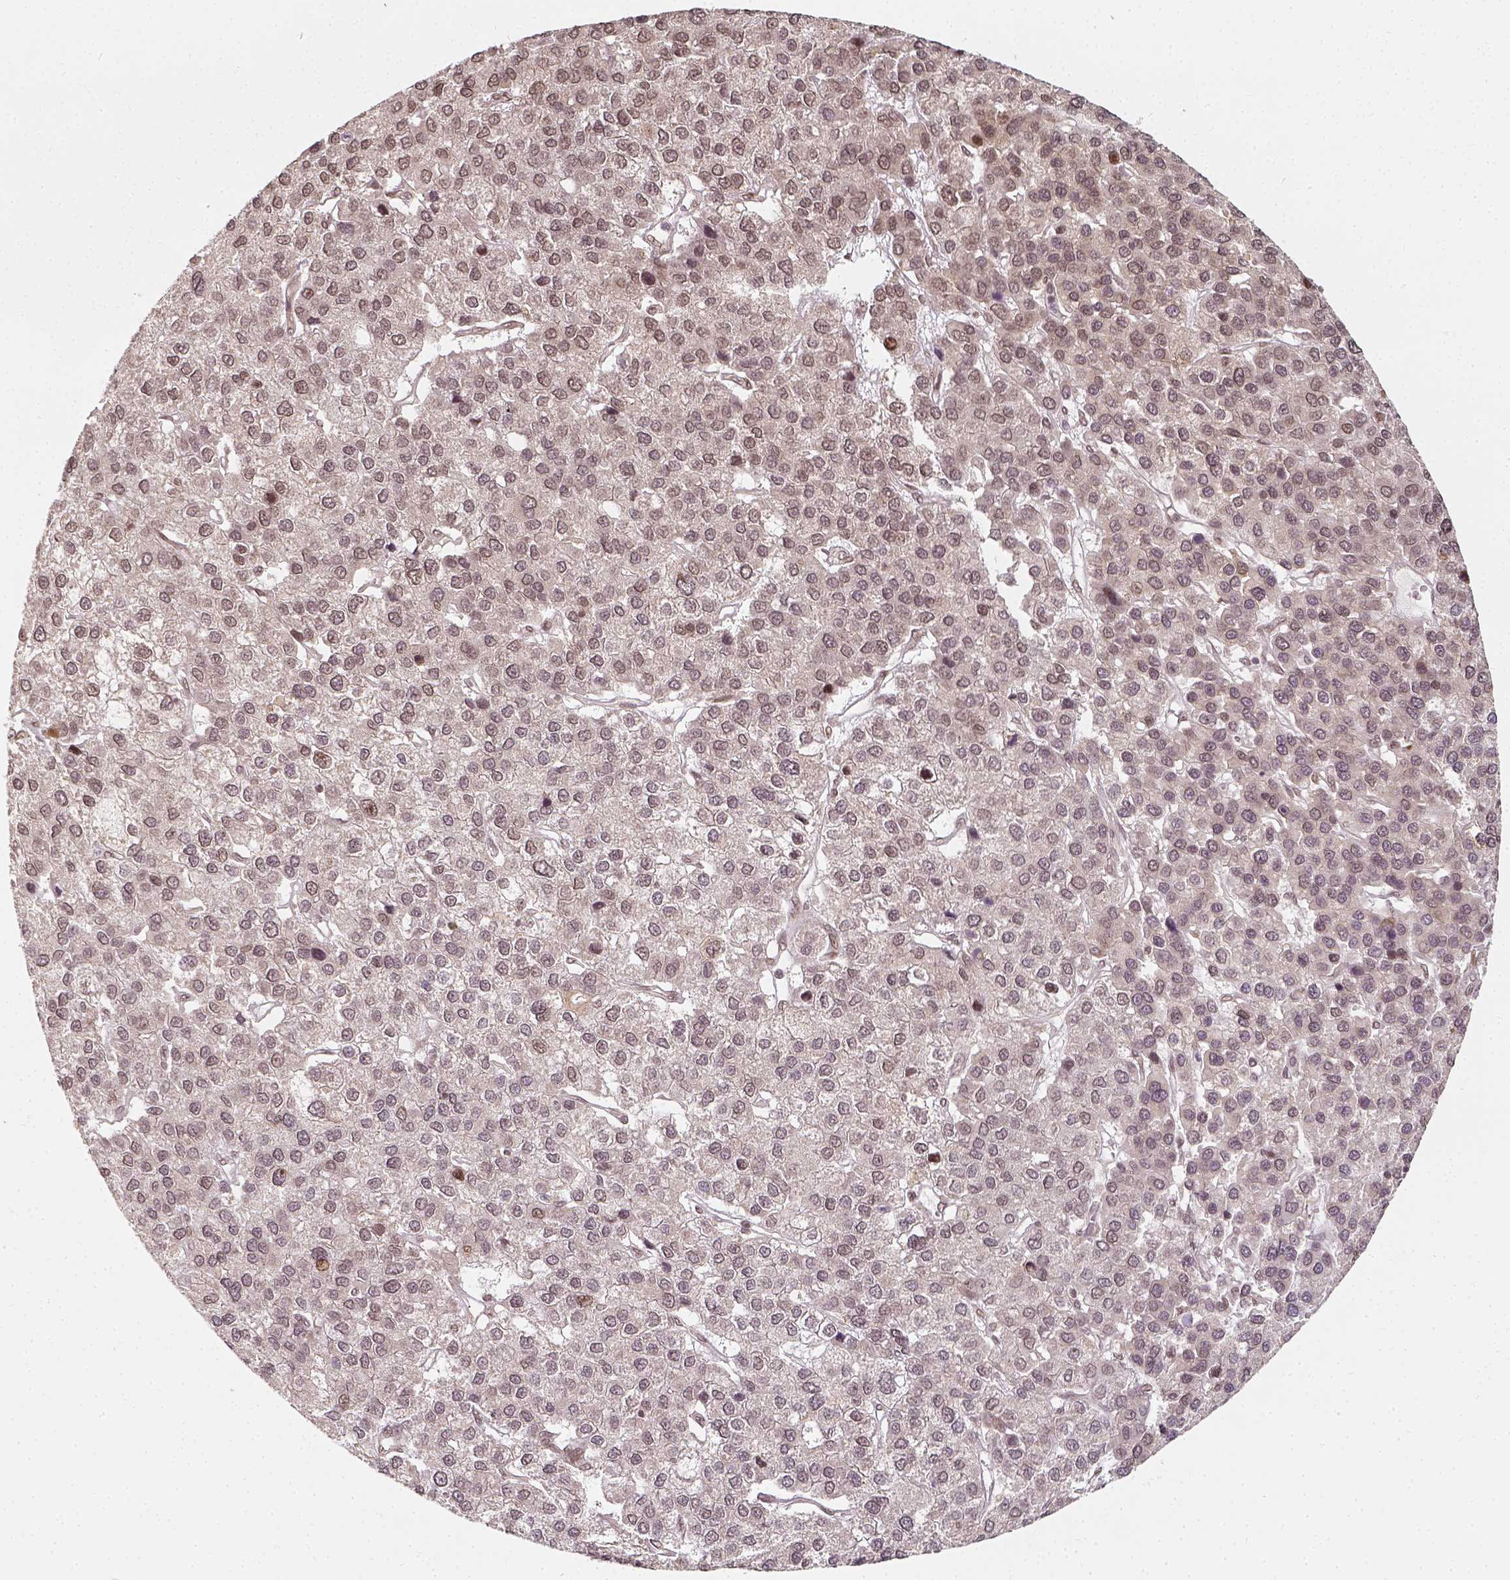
{"staining": {"intensity": "negative", "quantity": "none", "location": "none"}, "tissue": "liver cancer", "cell_type": "Tumor cells", "image_type": "cancer", "snomed": [{"axis": "morphology", "description": "Carcinoma, Hepatocellular, NOS"}, {"axis": "topography", "description": "Liver"}], "caption": "Immunohistochemical staining of liver hepatocellular carcinoma exhibits no significant expression in tumor cells.", "gene": "ZMAT3", "patient": {"sex": "female", "age": 41}}